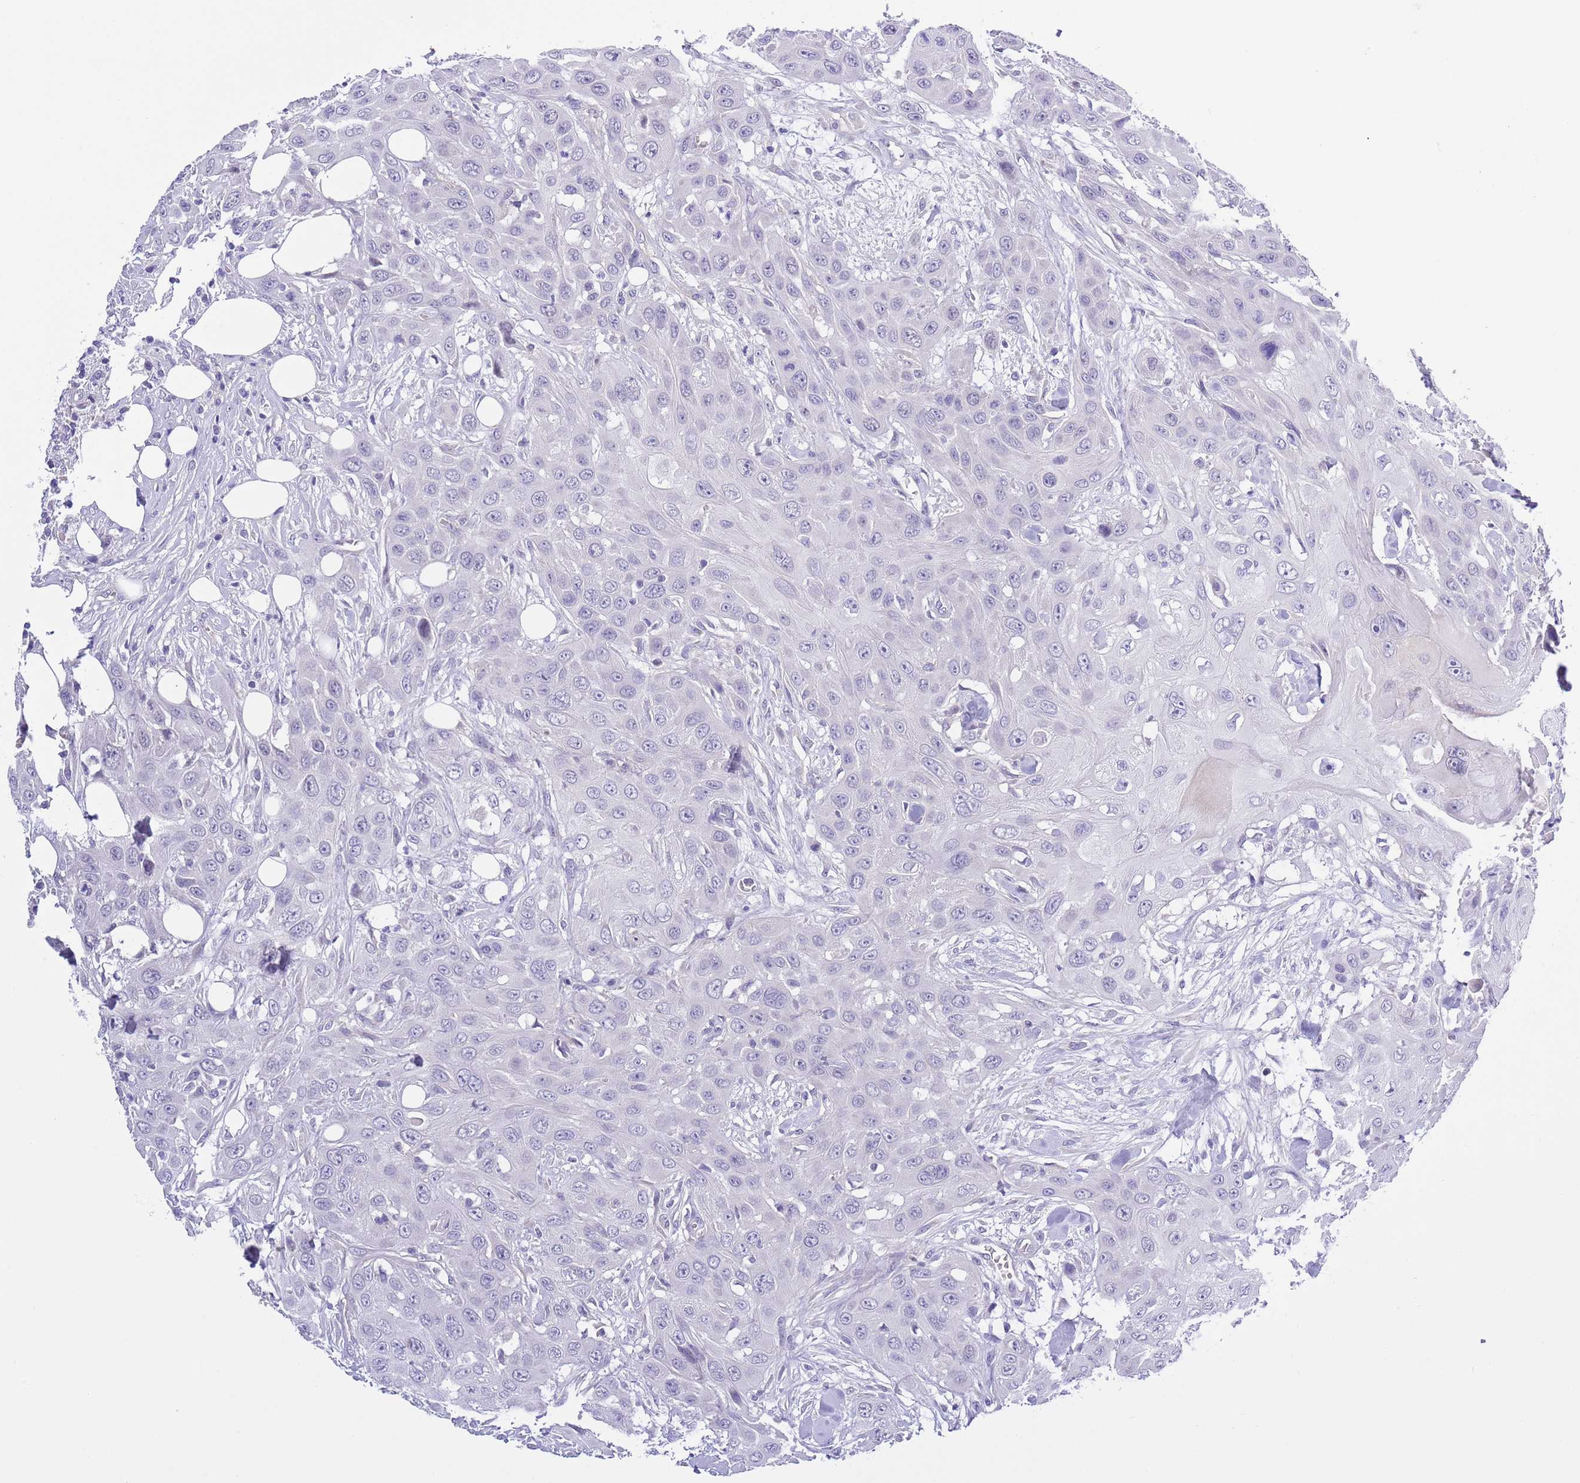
{"staining": {"intensity": "negative", "quantity": "none", "location": "none"}, "tissue": "head and neck cancer", "cell_type": "Tumor cells", "image_type": "cancer", "snomed": [{"axis": "morphology", "description": "Squamous cell carcinoma, NOS"}, {"axis": "topography", "description": "Head-Neck"}], "caption": "A high-resolution histopathology image shows IHC staining of squamous cell carcinoma (head and neck), which demonstrates no significant positivity in tumor cells. Brightfield microscopy of immunohistochemistry stained with DAB (brown) and hematoxylin (blue), captured at high magnification.", "gene": "NET1", "patient": {"sex": "male", "age": 81}}